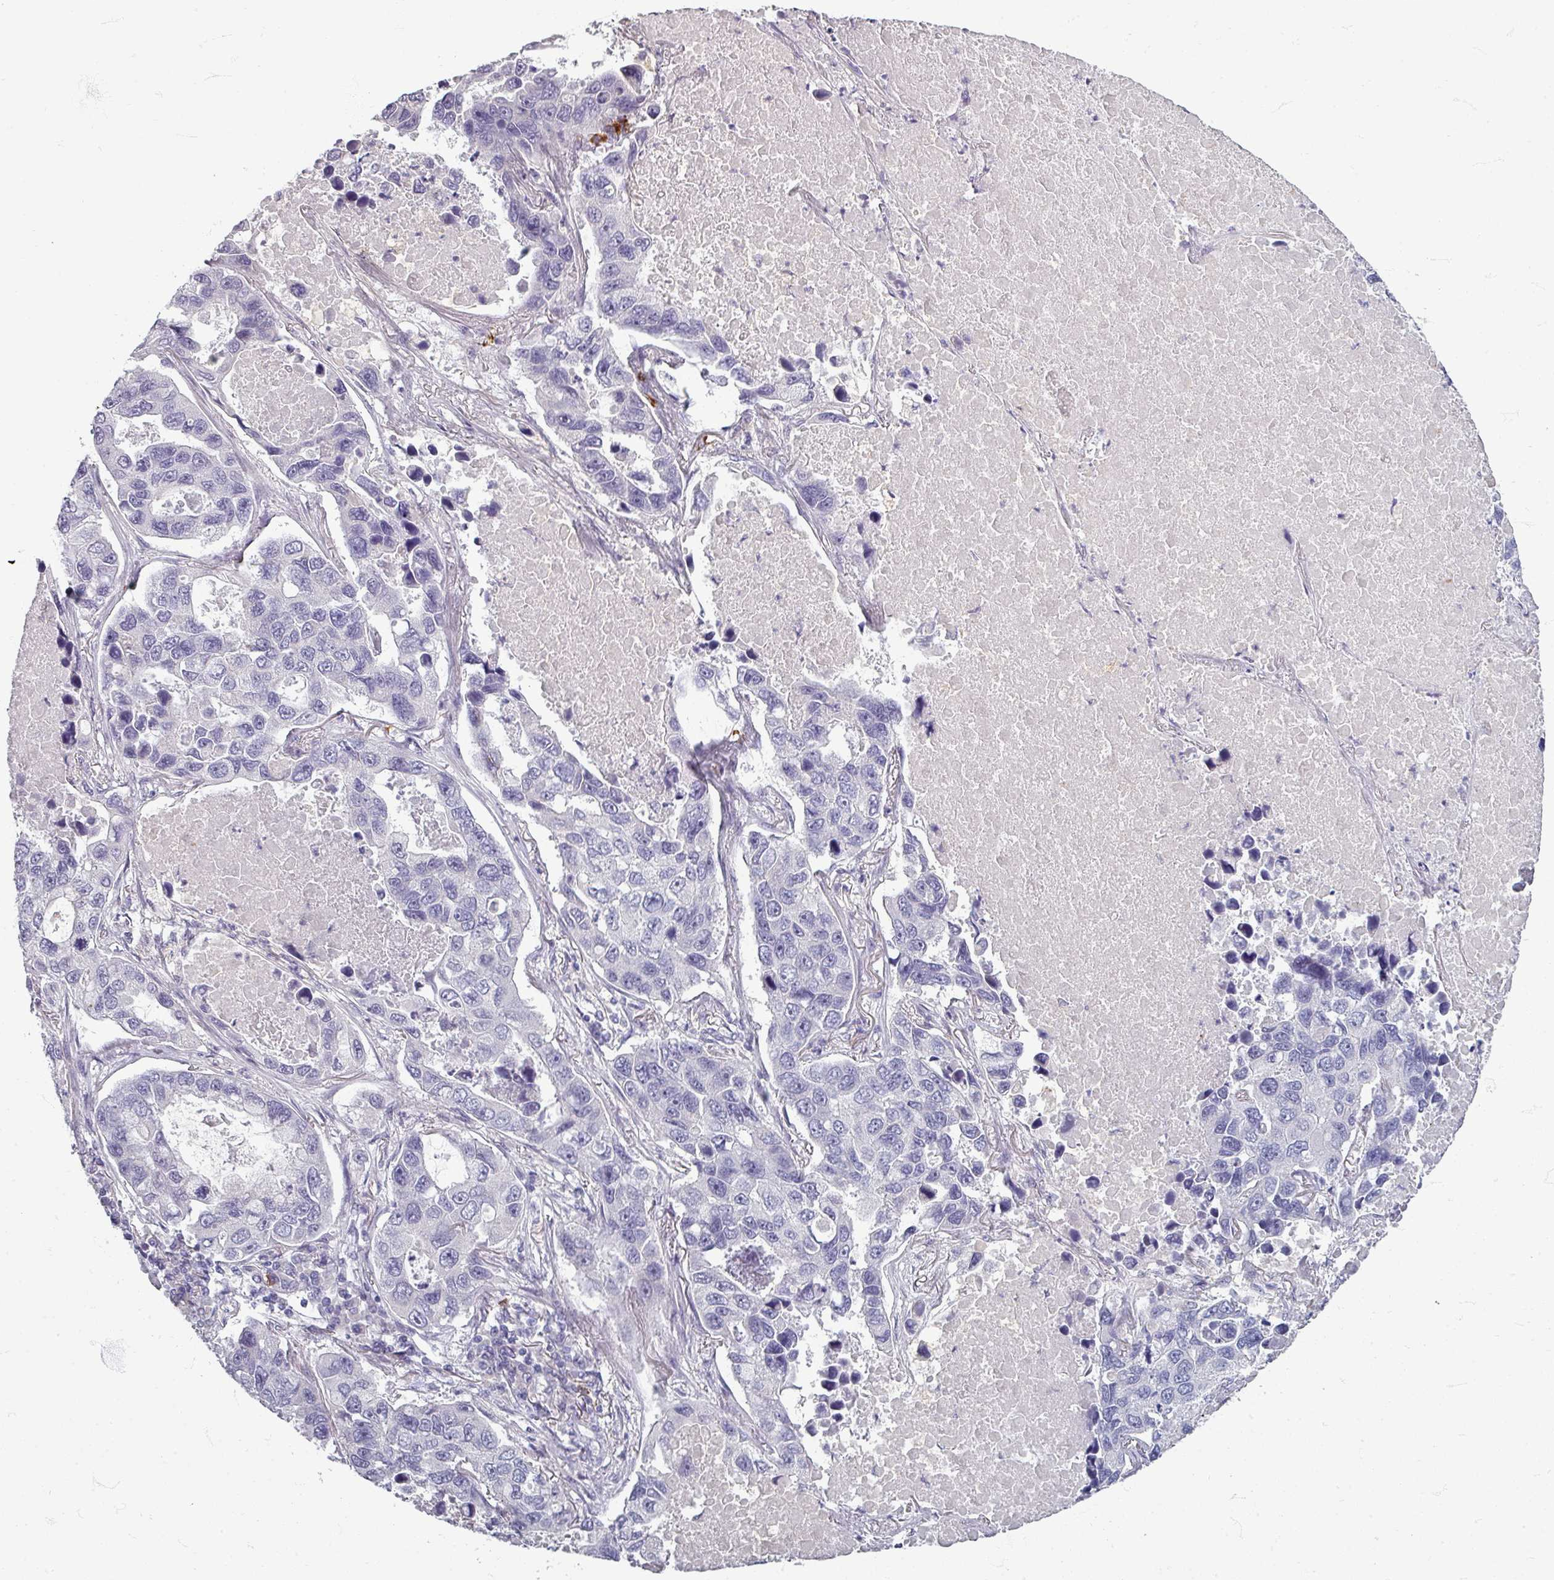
{"staining": {"intensity": "negative", "quantity": "none", "location": "none"}, "tissue": "lung cancer", "cell_type": "Tumor cells", "image_type": "cancer", "snomed": [{"axis": "morphology", "description": "Adenocarcinoma, NOS"}, {"axis": "topography", "description": "Lung"}], "caption": "High magnification brightfield microscopy of lung cancer (adenocarcinoma) stained with DAB (brown) and counterstained with hematoxylin (blue): tumor cells show no significant staining. (Stains: DAB immunohistochemistry with hematoxylin counter stain, Microscopy: brightfield microscopy at high magnification).", "gene": "ZNF878", "patient": {"sex": "male", "age": 64}}